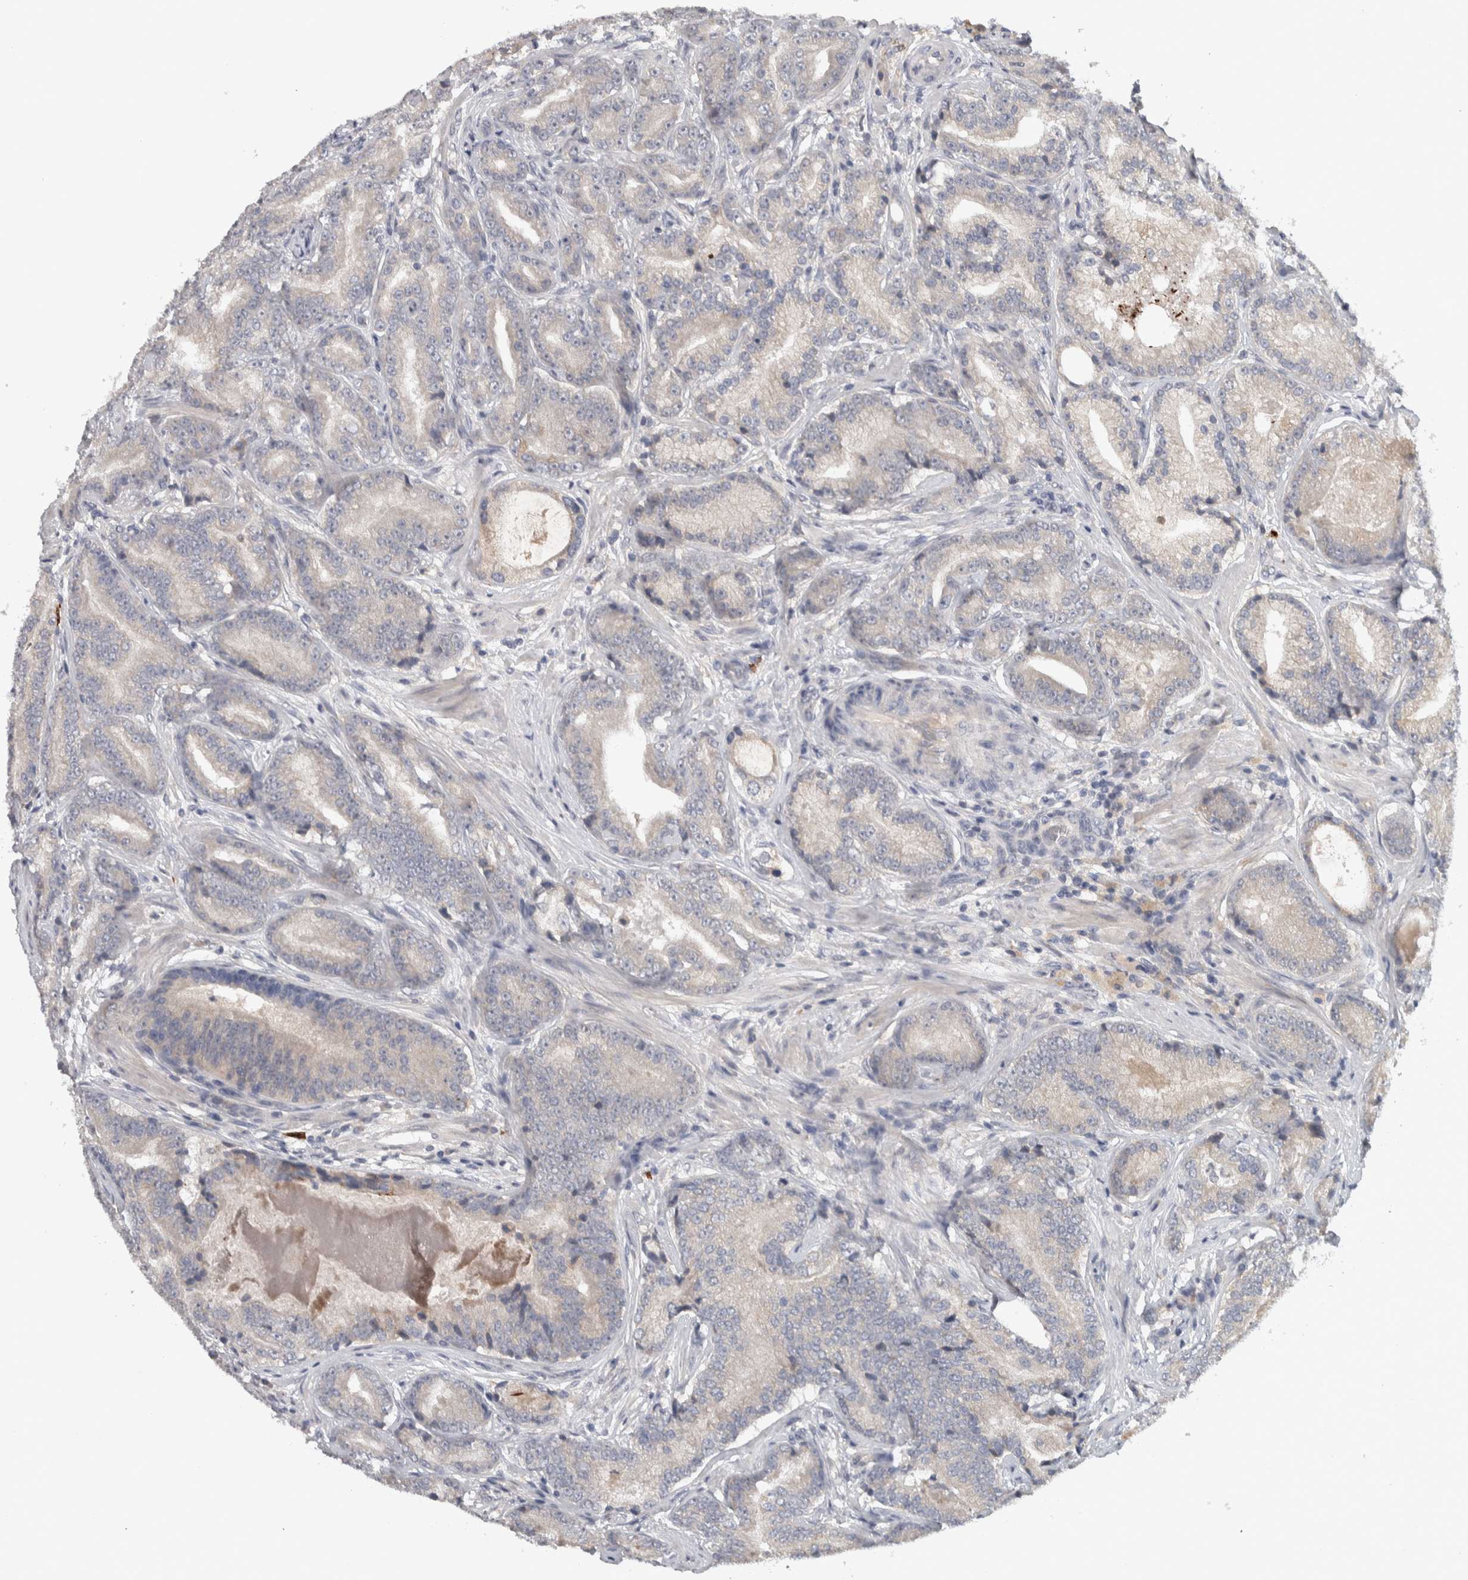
{"staining": {"intensity": "weak", "quantity": "<25%", "location": "cytoplasmic/membranous"}, "tissue": "prostate cancer", "cell_type": "Tumor cells", "image_type": "cancer", "snomed": [{"axis": "morphology", "description": "Adenocarcinoma, High grade"}, {"axis": "topography", "description": "Prostate"}], "caption": "The micrograph shows no staining of tumor cells in adenocarcinoma (high-grade) (prostate). (Immunohistochemistry, brightfield microscopy, high magnification).", "gene": "ADPRM", "patient": {"sex": "male", "age": 55}}